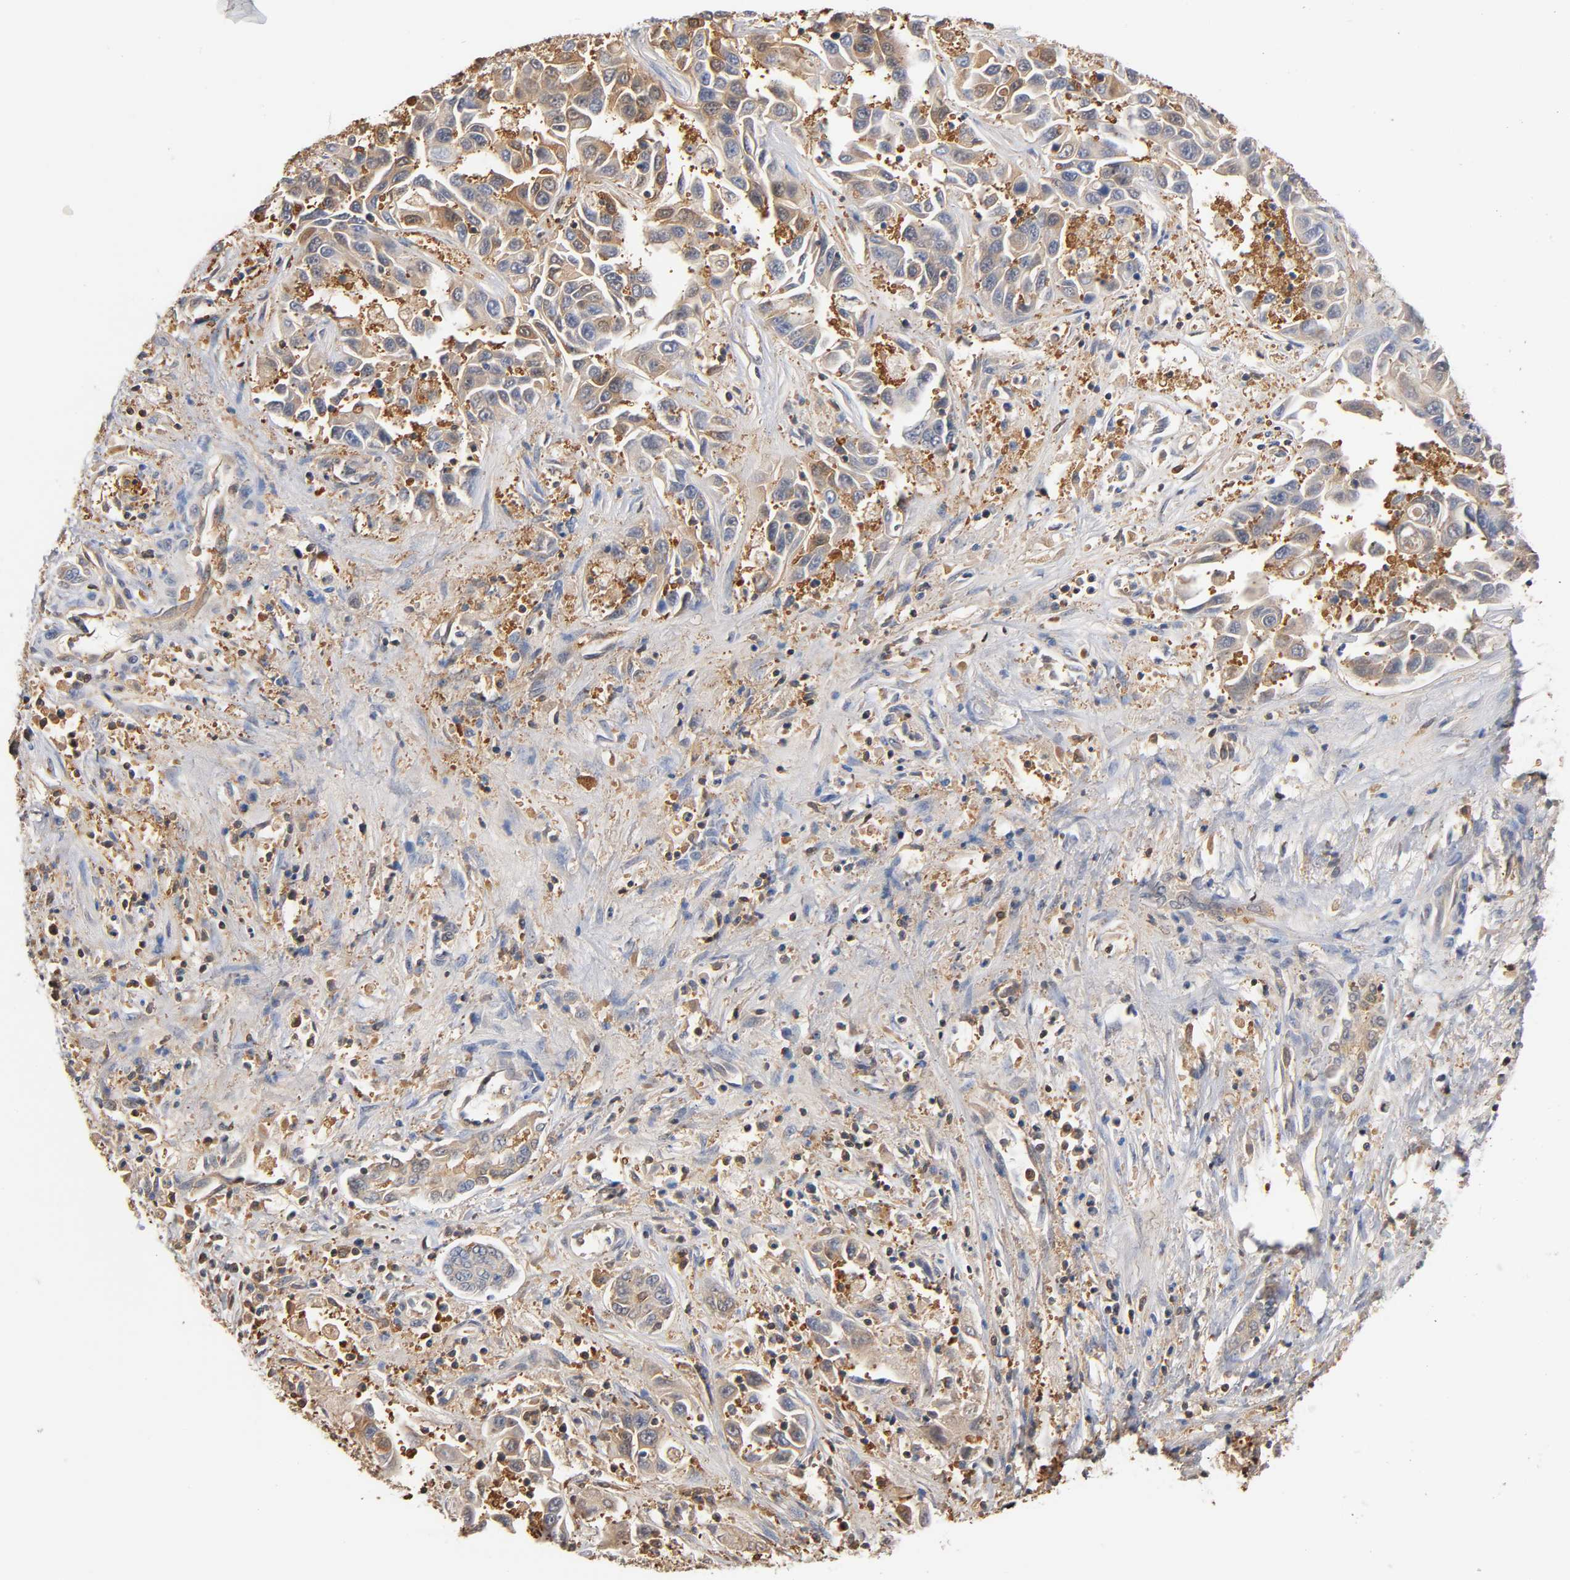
{"staining": {"intensity": "weak", "quantity": "25%-75%", "location": "cytoplasmic/membranous"}, "tissue": "liver cancer", "cell_type": "Tumor cells", "image_type": "cancer", "snomed": [{"axis": "morphology", "description": "Cholangiocarcinoma"}, {"axis": "topography", "description": "Liver"}], "caption": "Cholangiocarcinoma (liver) stained with DAB (3,3'-diaminobenzidine) immunohistochemistry shows low levels of weak cytoplasmic/membranous staining in approximately 25%-75% of tumor cells.", "gene": "ALDOA", "patient": {"sex": "female", "age": 52}}